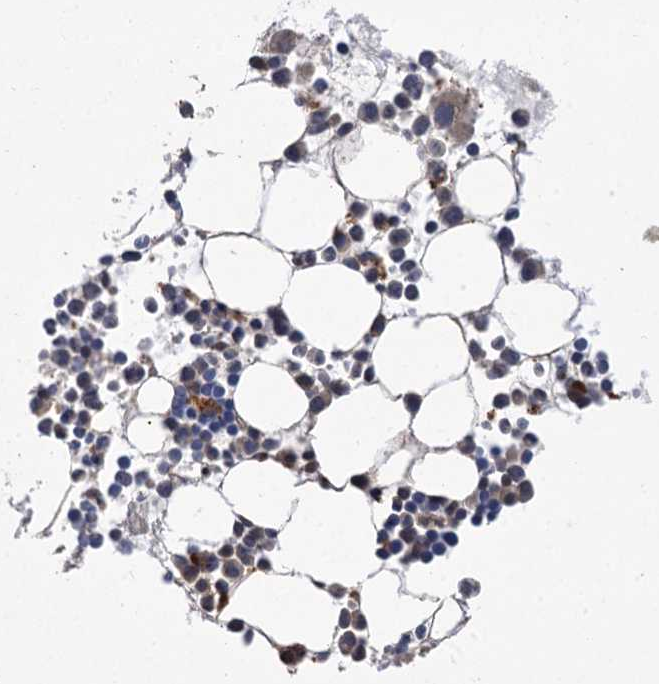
{"staining": {"intensity": "moderate", "quantity": "<25%", "location": "cytoplasmic/membranous"}, "tissue": "bone marrow", "cell_type": "Hematopoietic cells", "image_type": "normal", "snomed": [{"axis": "morphology", "description": "Normal tissue, NOS"}, {"axis": "topography", "description": "Bone marrow"}], "caption": "Immunohistochemistry staining of benign bone marrow, which reveals low levels of moderate cytoplasmic/membranous expression in approximately <25% of hematopoietic cells indicating moderate cytoplasmic/membranous protein positivity. The staining was performed using DAB (3,3'-diaminobenzidine) (brown) for protein detection and nuclei were counterstained in hematoxylin (blue).", "gene": "FBXW8", "patient": {"sex": "female", "age": 89}}